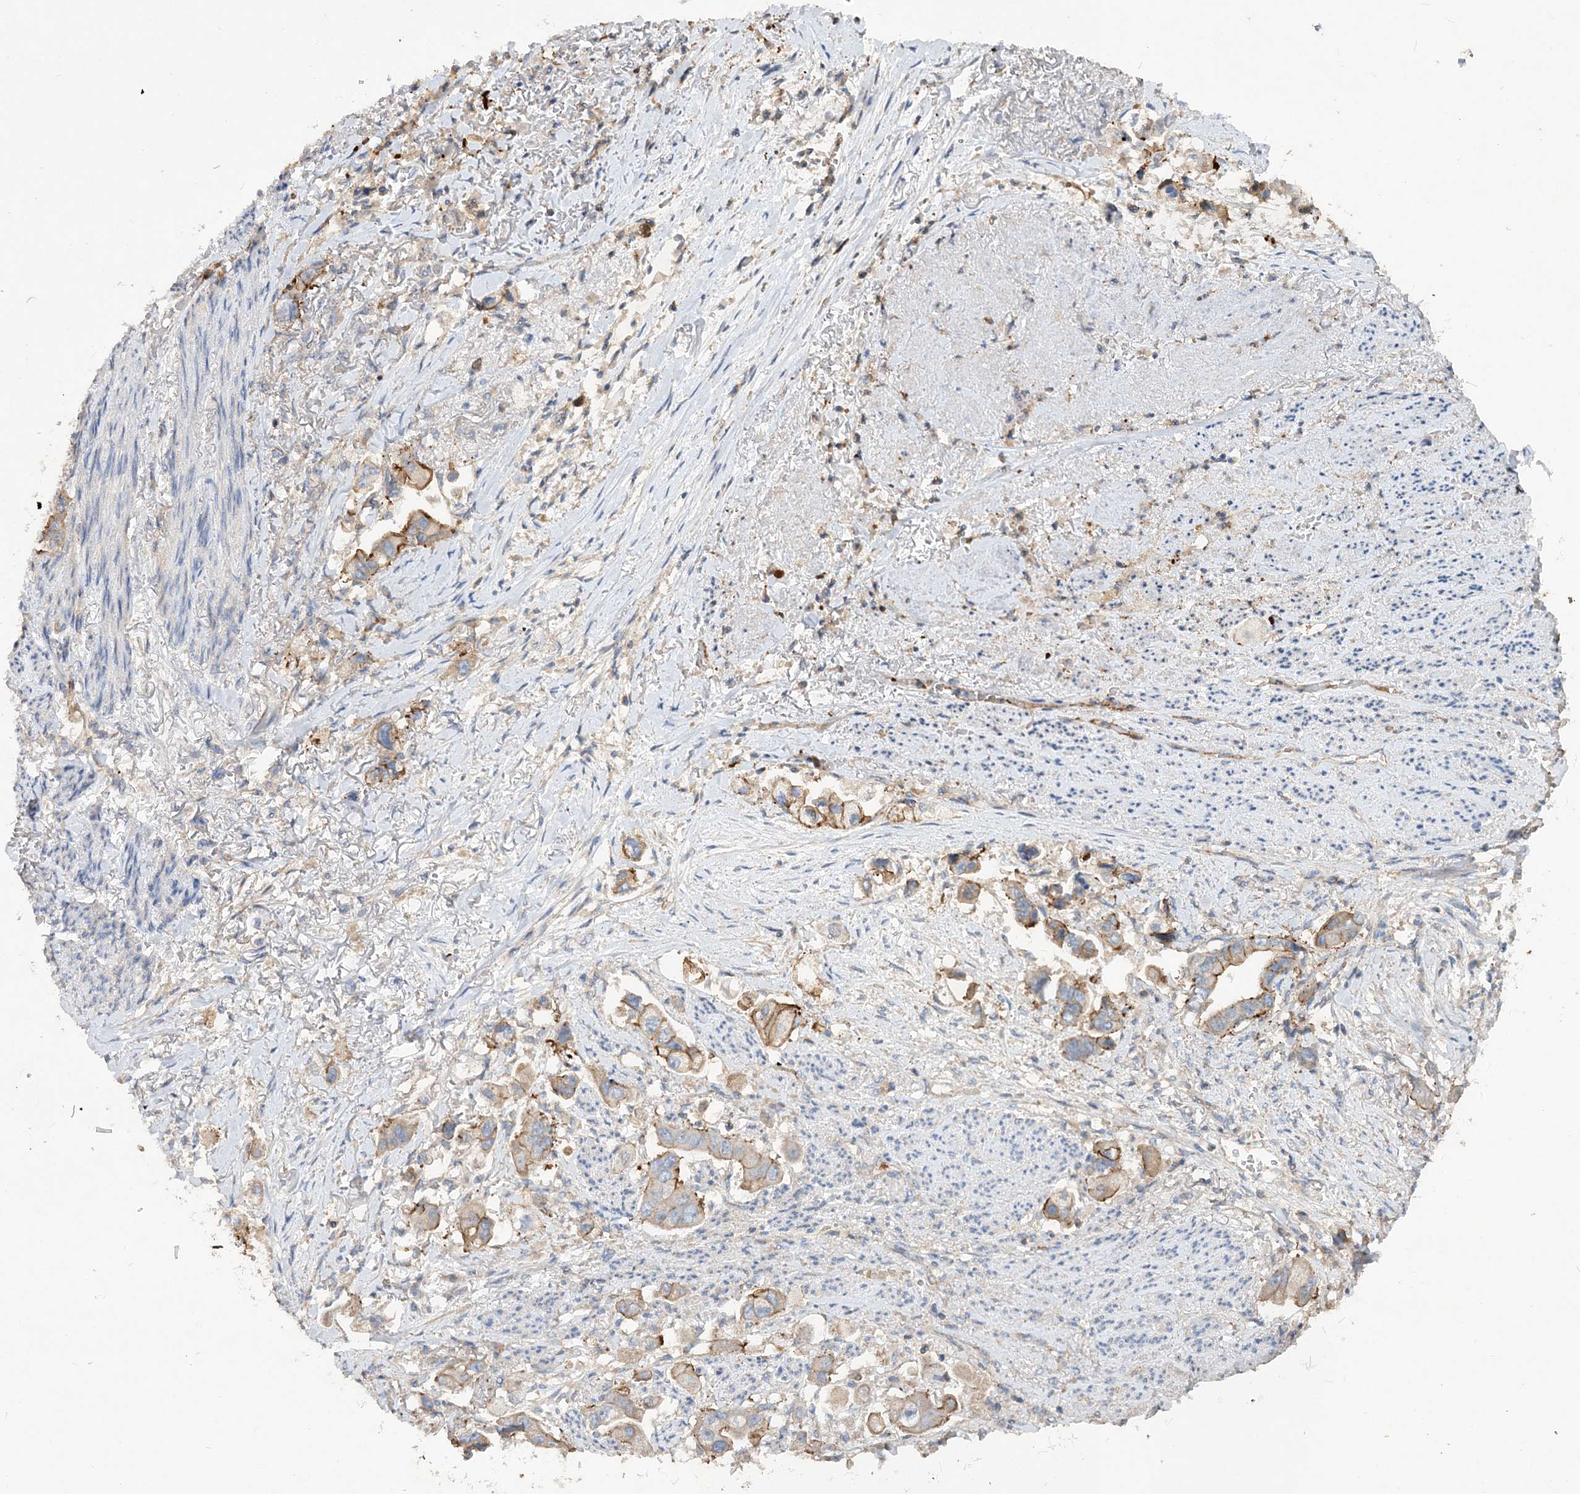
{"staining": {"intensity": "moderate", "quantity": "25%-75%", "location": "cytoplasmic/membranous"}, "tissue": "stomach cancer", "cell_type": "Tumor cells", "image_type": "cancer", "snomed": [{"axis": "morphology", "description": "Adenocarcinoma, NOS"}, {"axis": "topography", "description": "Stomach"}], "caption": "Human stomach cancer stained for a protein (brown) reveals moderate cytoplasmic/membranous positive staining in about 25%-75% of tumor cells.", "gene": "PIGC", "patient": {"sex": "male", "age": 62}}